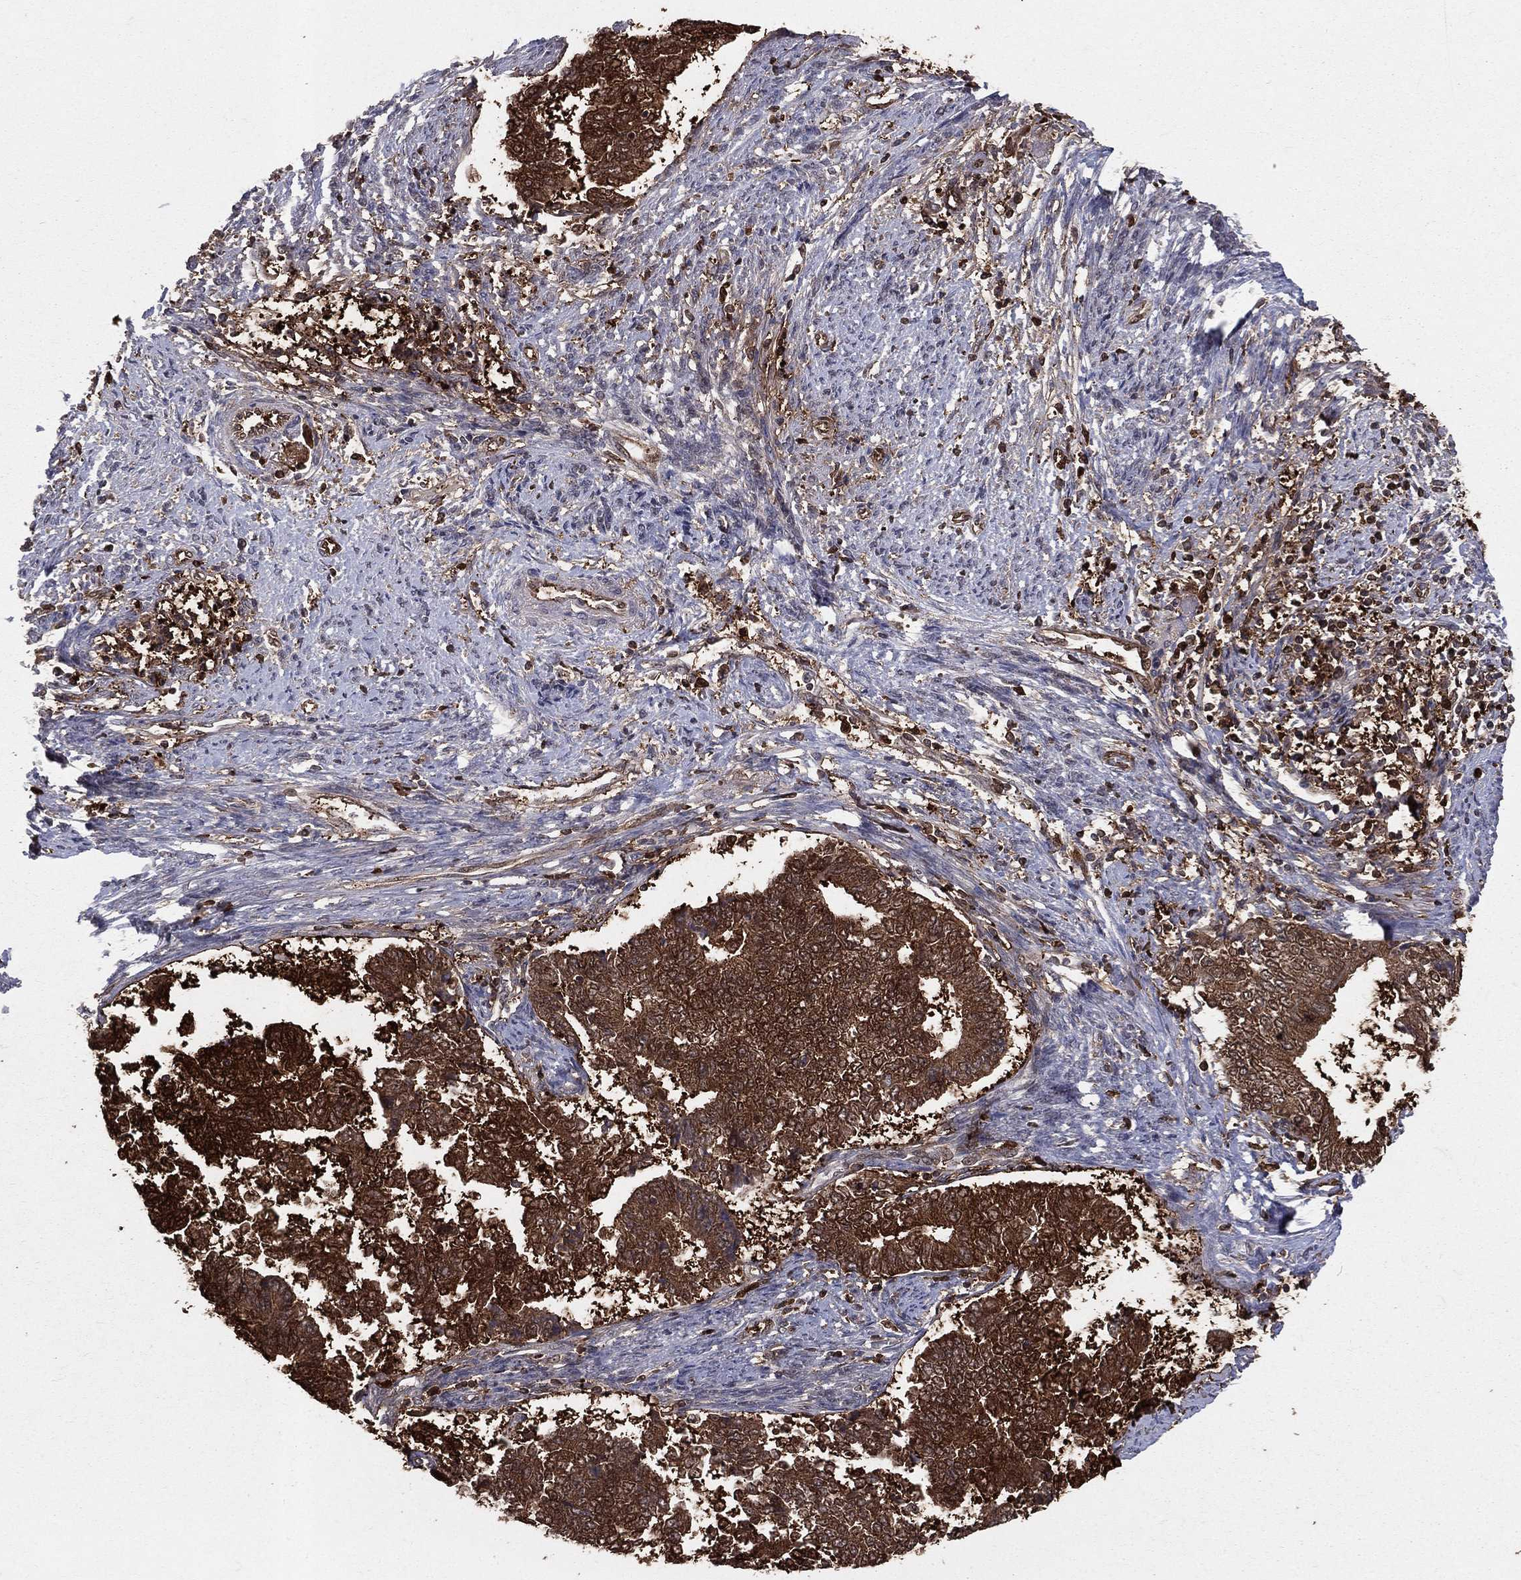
{"staining": {"intensity": "strong", "quantity": "25%-75%", "location": "cytoplasmic/membranous"}, "tissue": "endometrial cancer", "cell_type": "Tumor cells", "image_type": "cancer", "snomed": [{"axis": "morphology", "description": "Adenocarcinoma, NOS"}, {"axis": "topography", "description": "Endometrium"}], "caption": "Tumor cells display high levels of strong cytoplasmic/membranous expression in approximately 25%-75% of cells in human adenocarcinoma (endometrial).", "gene": "ENO1", "patient": {"sex": "female", "age": 65}}